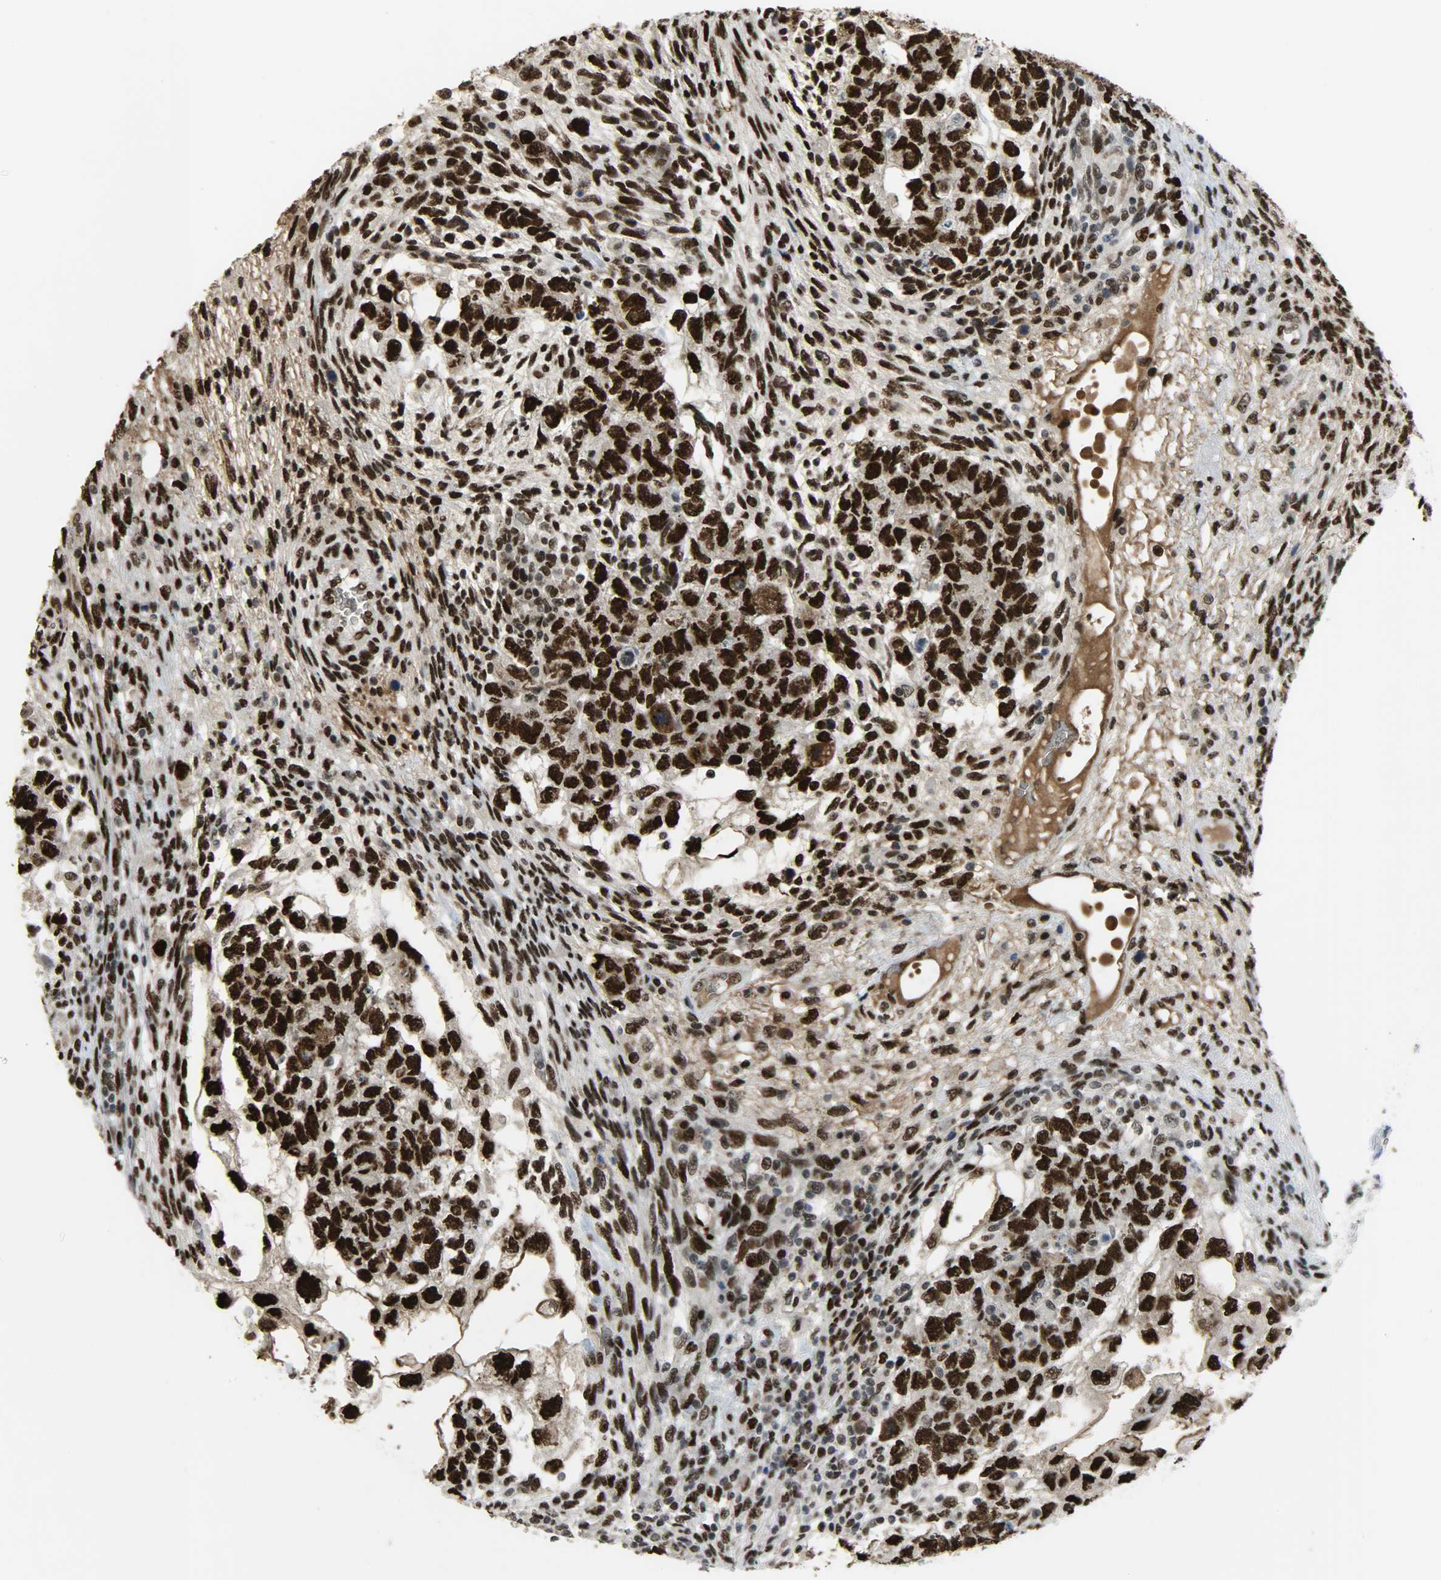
{"staining": {"intensity": "strong", "quantity": ">75%", "location": "nuclear"}, "tissue": "testis cancer", "cell_type": "Tumor cells", "image_type": "cancer", "snomed": [{"axis": "morphology", "description": "Normal tissue, NOS"}, {"axis": "morphology", "description": "Carcinoma, Embryonal, NOS"}, {"axis": "topography", "description": "Testis"}], "caption": "Brown immunohistochemical staining in human testis cancer (embryonal carcinoma) exhibits strong nuclear staining in approximately >75% of tumor cells. The staining is performed using DAB (3,3'-diaminobenzidine) brown chromogen to label protein expression. The nuclei are counter-stained blue using hematoxylin.", "gene": "SNAI1", "patient": {"sex": "male", "age": 36}}